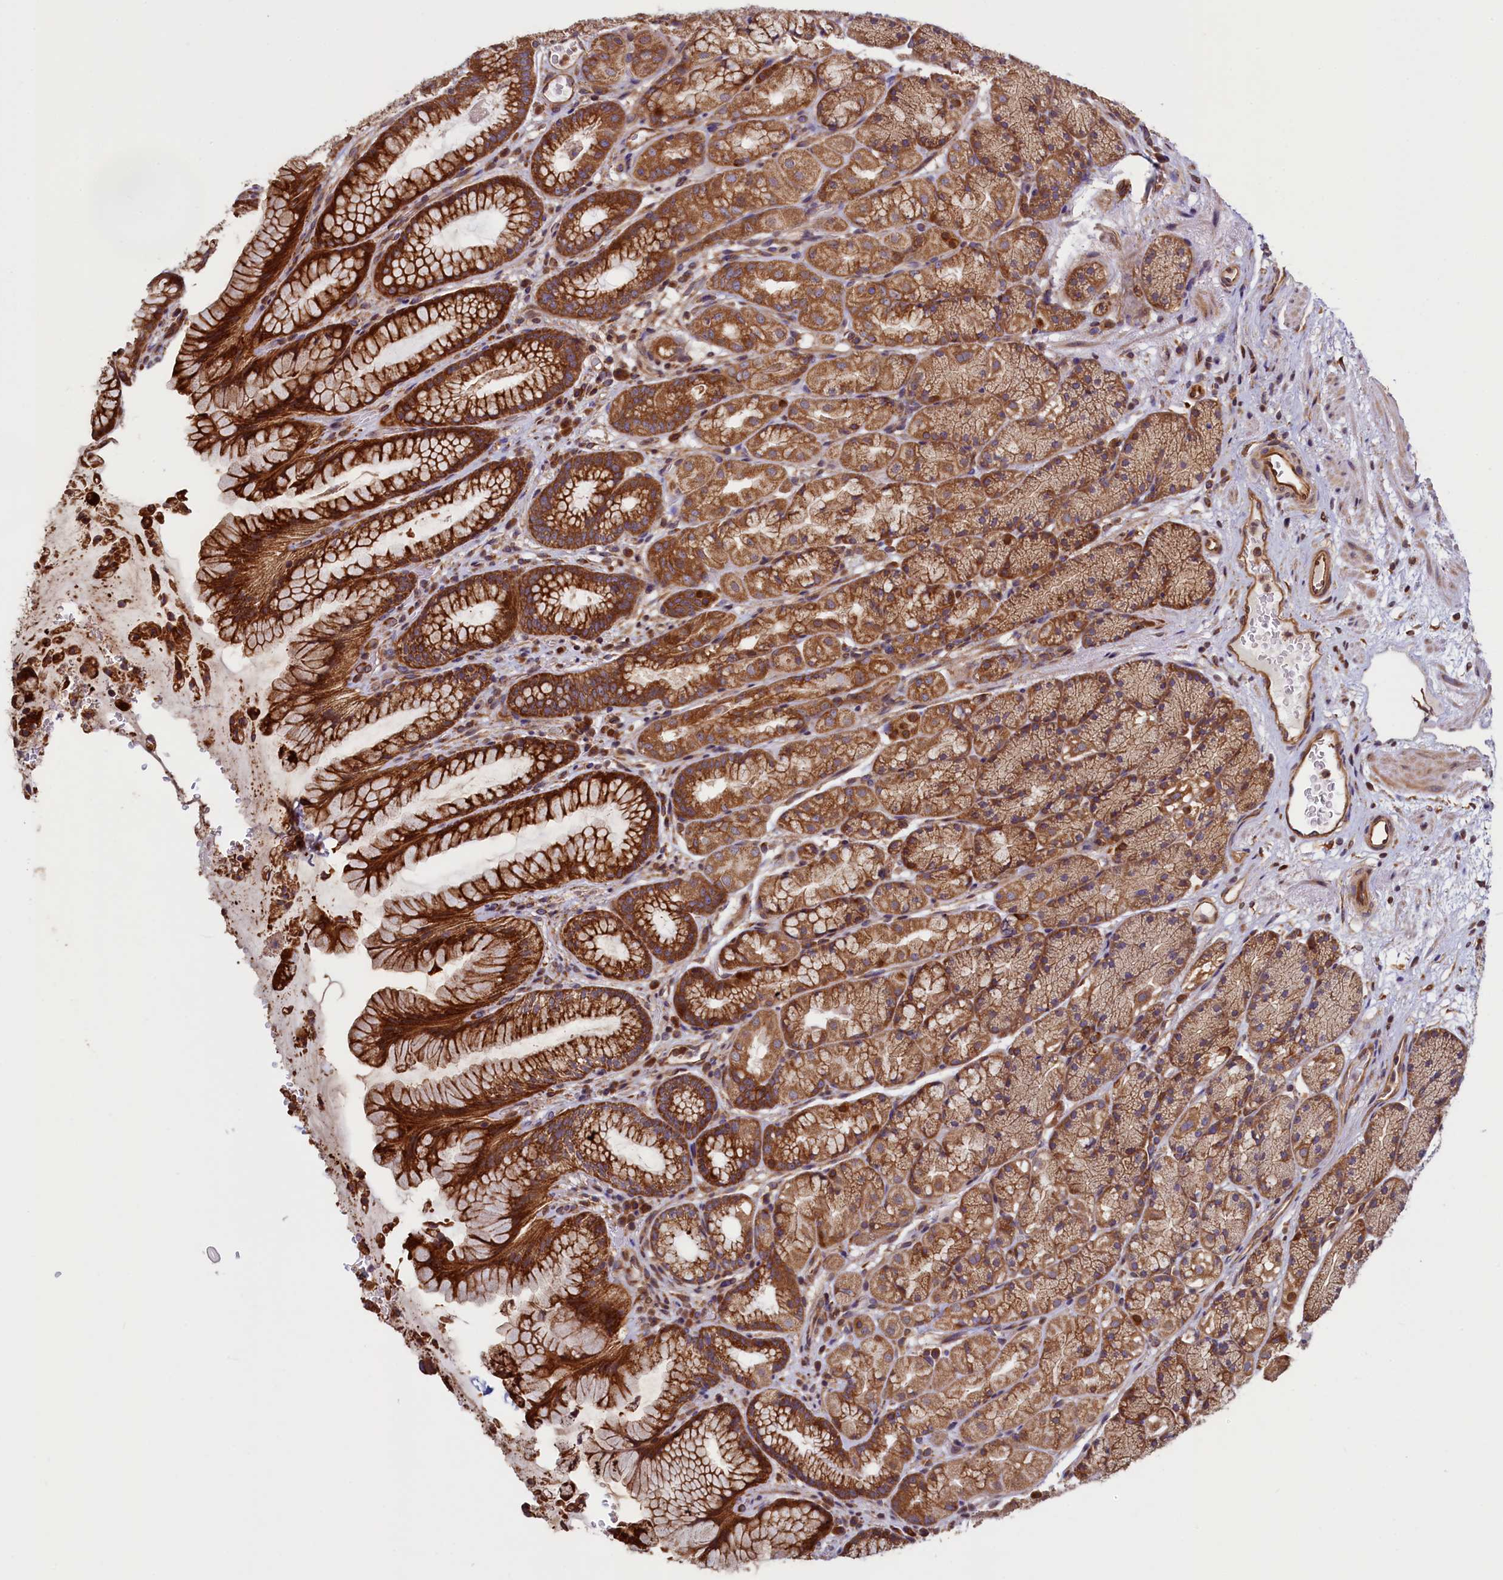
{"staining": {"intensity": "strong", "quantity": ">75%", "location": "cytoplasmic/membranous"}, "tissue": "stomach", "cell_type": "Glandular cells", "image_type": "normal", "snomed": [{"axis": "morphology", "description": "Normal tissue, NOS"}, {"axis": "topography", "description": "Stomach"}], "caption": "Immunohistochemistry of normal human stomach reveals high levels of strong cytoplasmic/membranous positivity in approximately >75% of glandular cells.", "gene": "ATXN2L", "patient": {"sex": "male", "age": 63}}